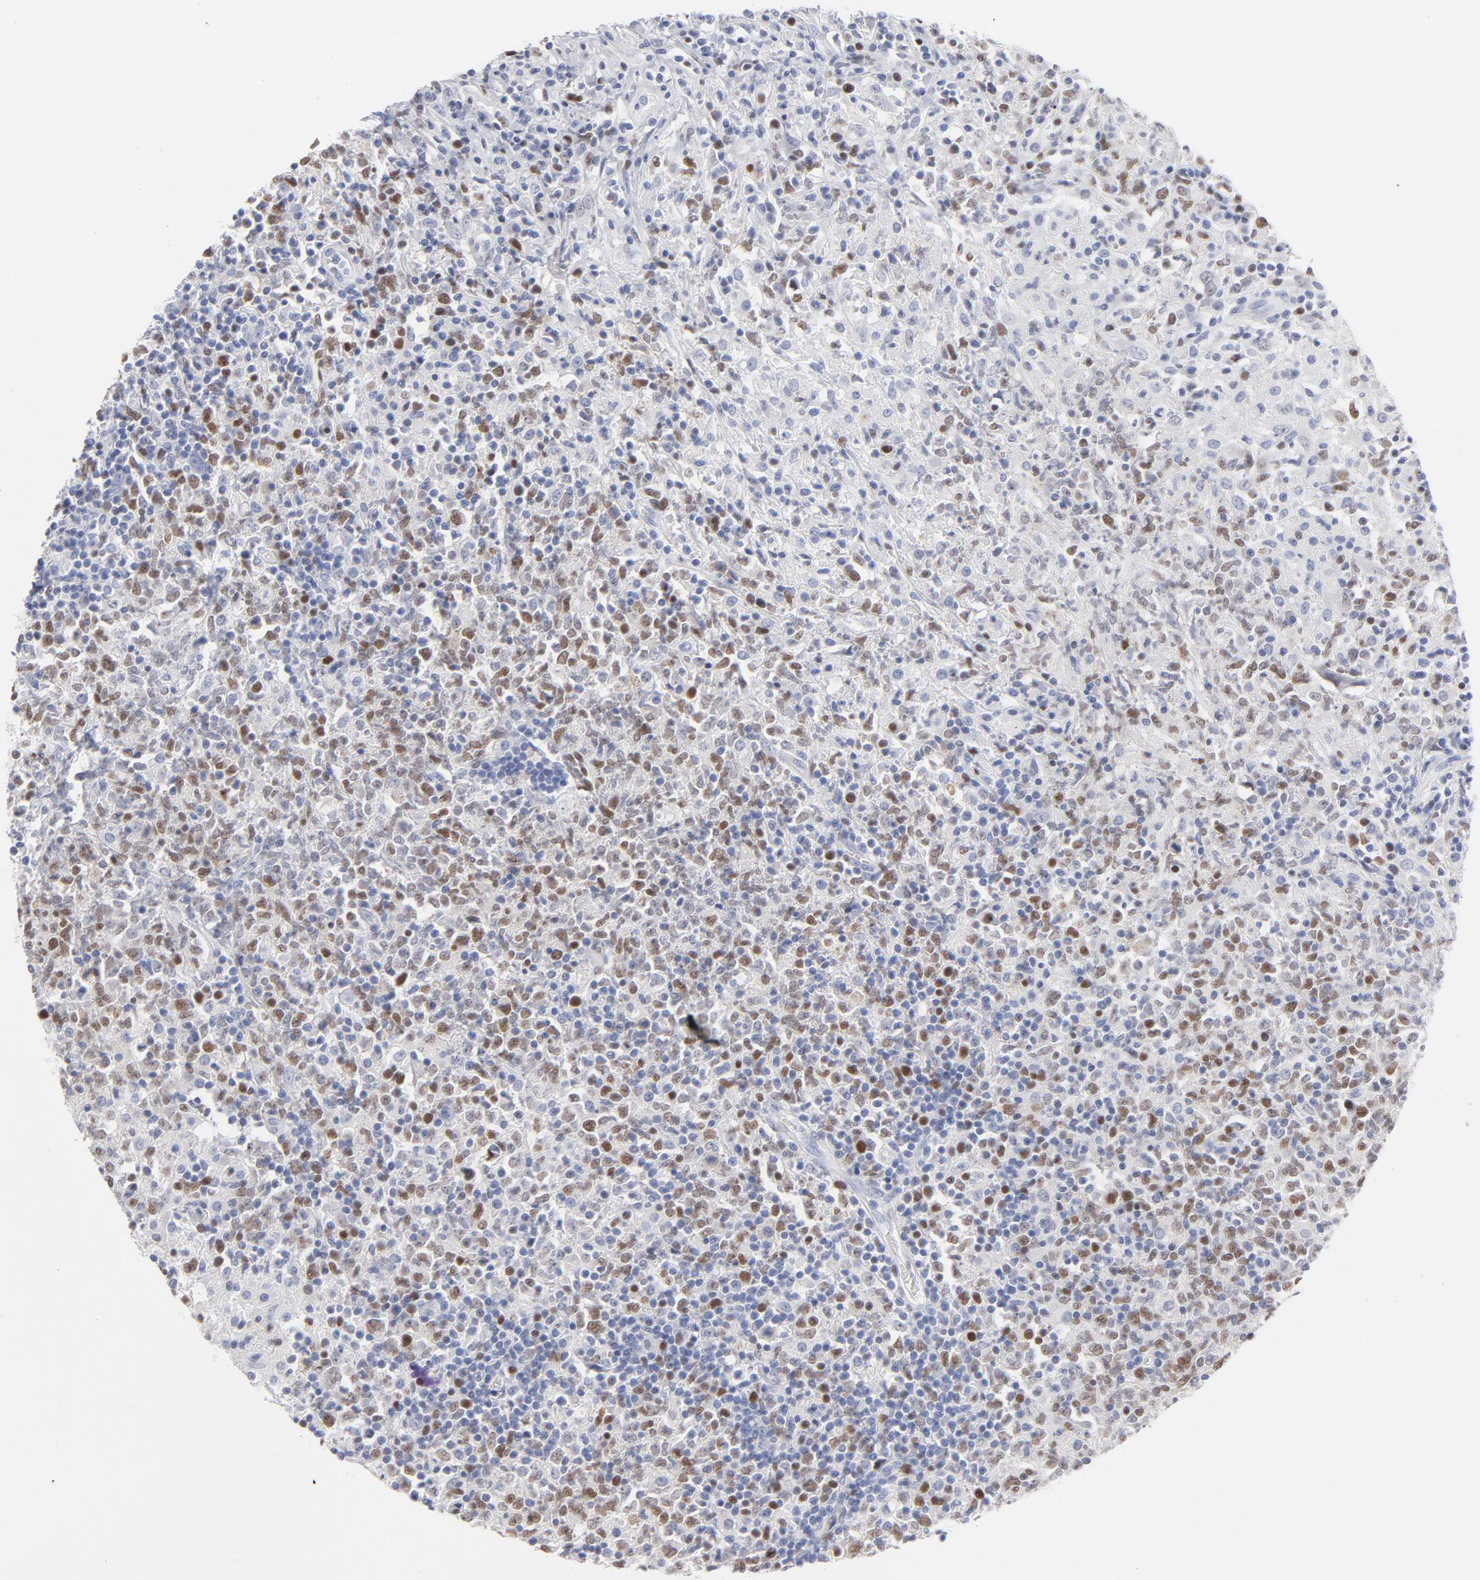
{"staining": {"intensity": "strong", "quantity": "25%-75%", "location": "nuclear"}, "tissue": "lymphoma", "cell_type": "Tumor cells", "image_type": "cancer", "snomed": [{"axis": "morphology", "description": "Malignant lymphoma, non-Hodgkin's type, High grade"}, {"axis": "topography", "description": "Lymph node"}], "caption": "The image reveals immunohistochemical staining of lymphoma. There is strong nuclear expression is identified in about 25%-75% of tumor cells.", "gene": "MCM7", "patient": {"sex": "female", "age": 84}}